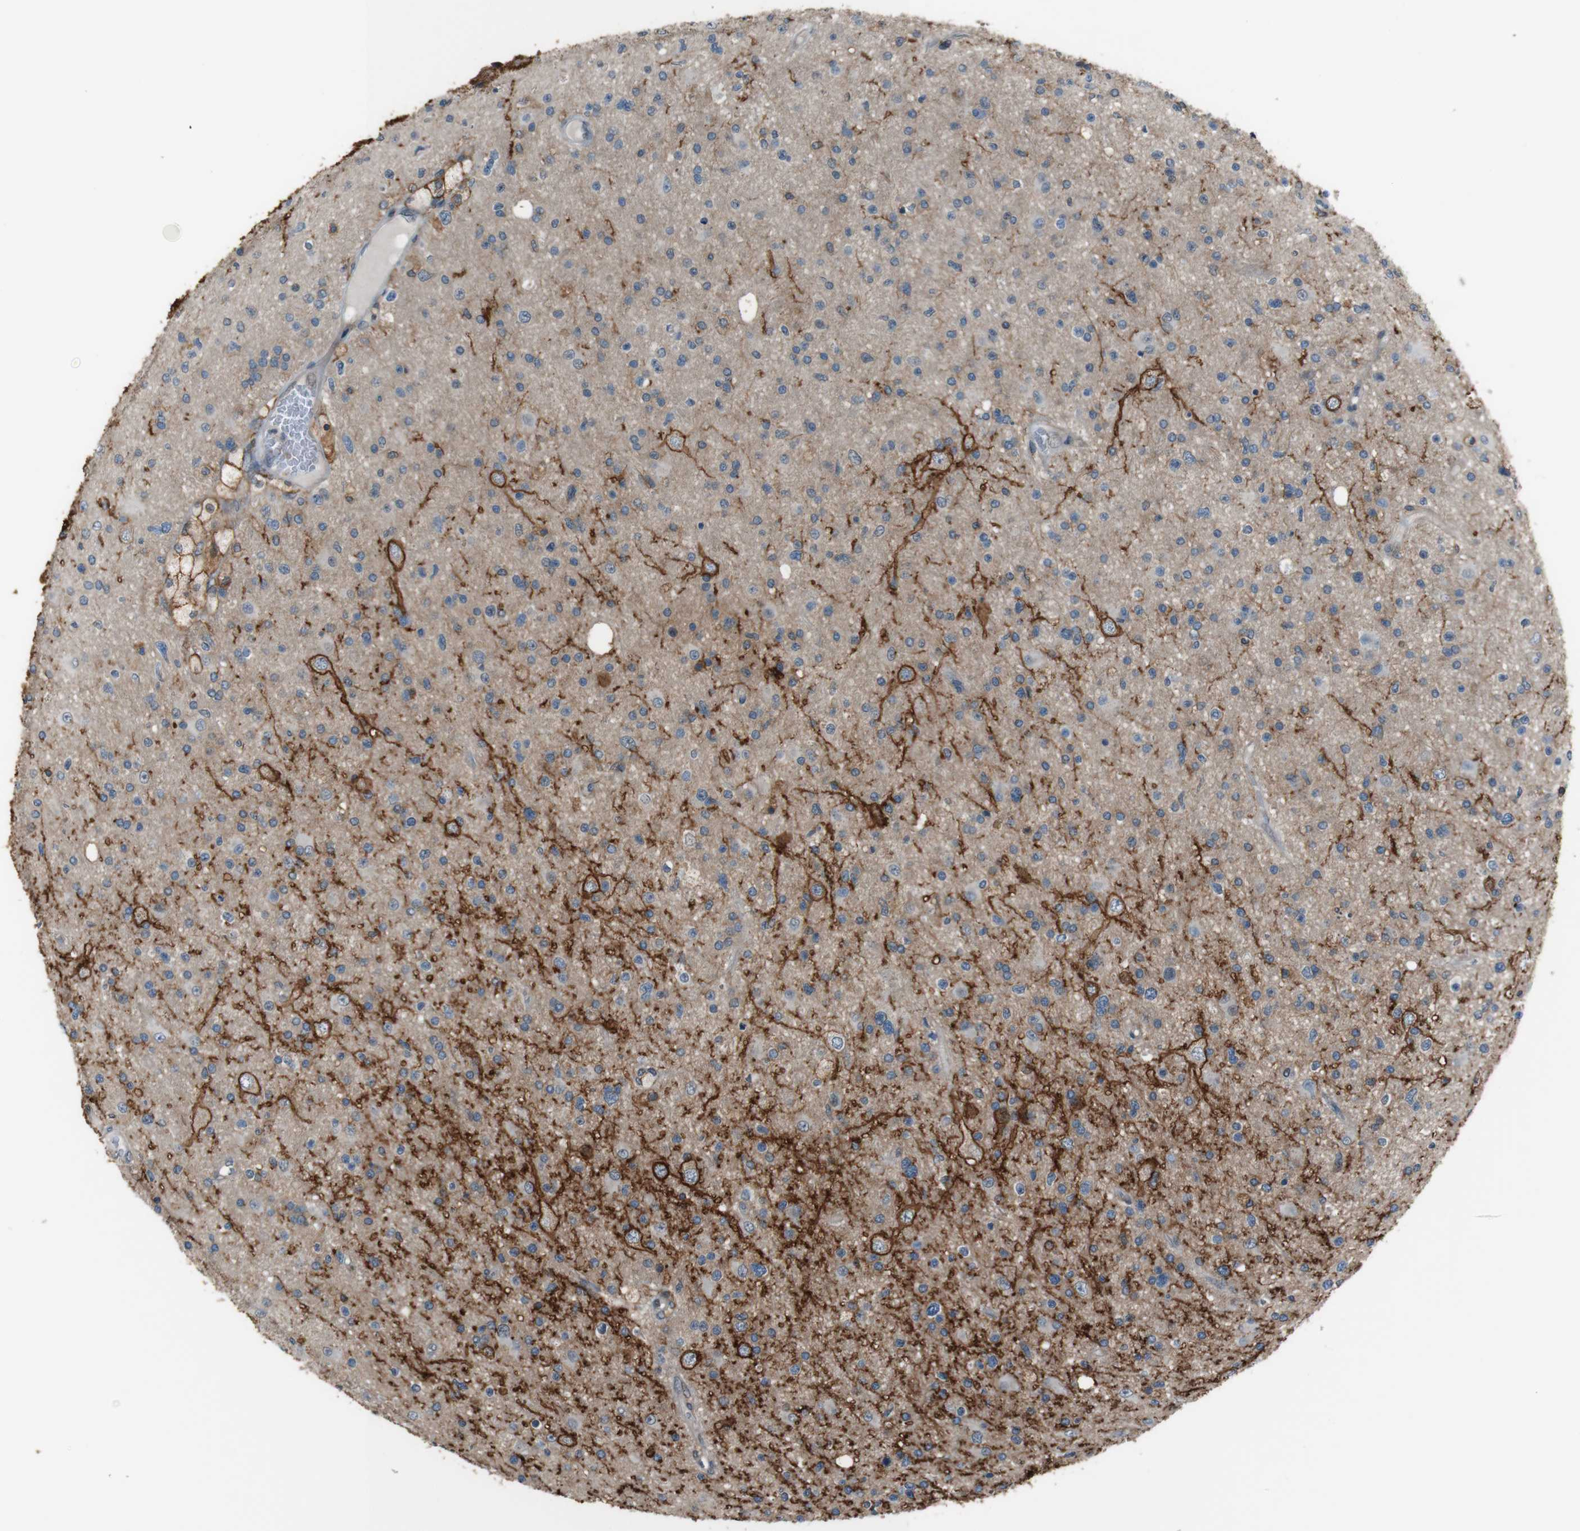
{"staining": {"intensity": "strong", "quantity": "<25%", "location": "cytoplasmic/membranous"}, "tissue": "glioma", "cell_type": "Tumor cells", "image_type": "cancer", "snomed": [{"axis": "morphology", "description": "Glioma, malignant, High grade"}, {"axis": "topography", "description": "Brain"}], "caption": "A high-resolution image shows immunohistochemistry staining of malignant glioma (high-grade), which displays strong cytoplasmic/membranous positivity in approximately <25% of tumor cells. (IHC, brightfield microscopy, high magnification).", "gene": "ATP2B1", "patient": {"sex": "male", "age": 33}}